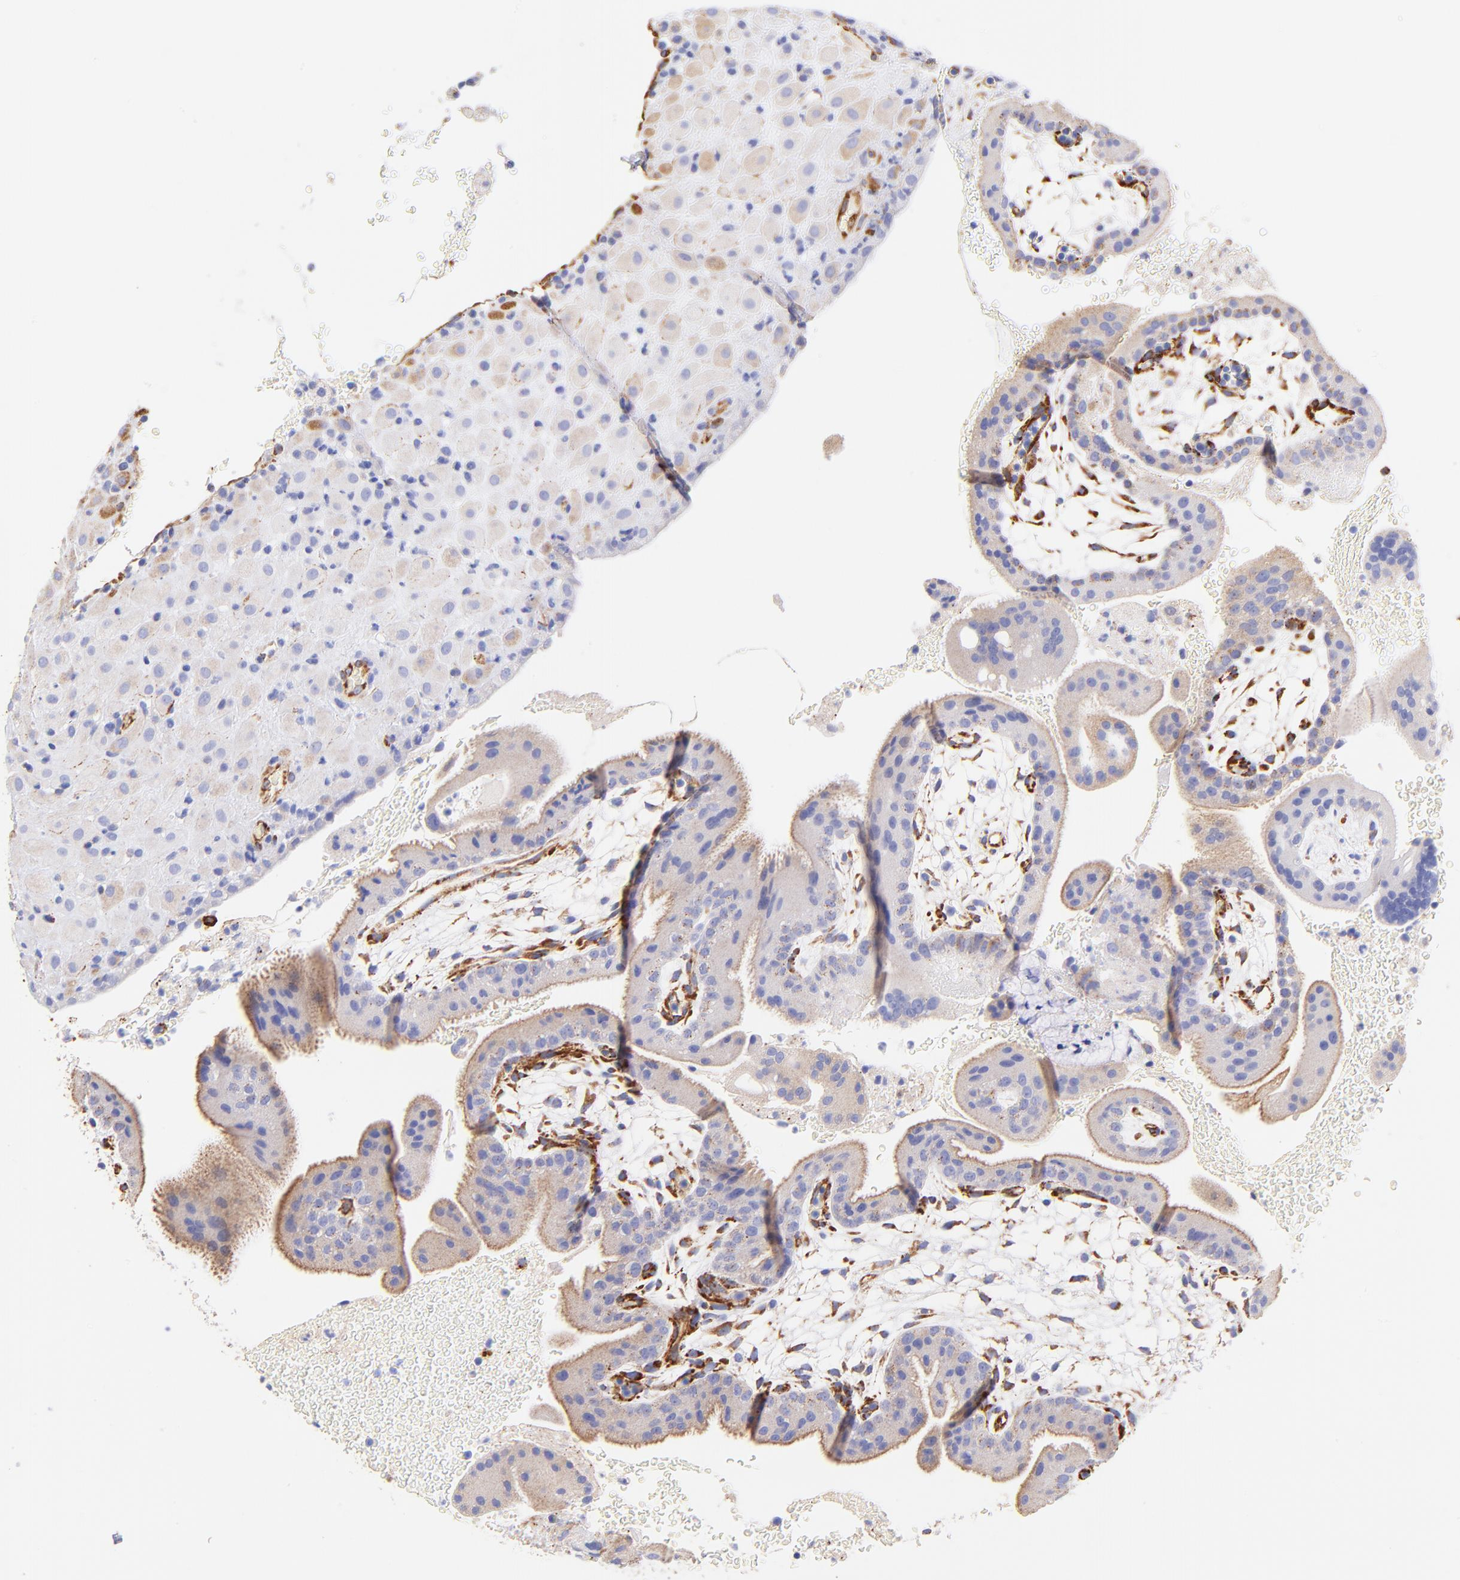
{"staining": {"intensity": "strong", "quantity": ">75%", "location": "cytoplasmic/membranous"}, "tissue": "placenta", "cell_type": "Decidual cells", "image_type": "normal", "snomed": [{"axis": "morphology", "description": "Normal tissue, NOS"}, {"axis": "topography", "description": "Placenta"}], "caption": "IHC photomicrograph of benign placenta: placenta stained using immunohistochemistry demonstrates high levels of strong protein expression localized specifically in the cytoplasmic/membranous of decidual cells, appearing as a cytoplasmic/membranous brown color.", "gene": "SPARC", "patient": {"sex": "female", "age": 19}}